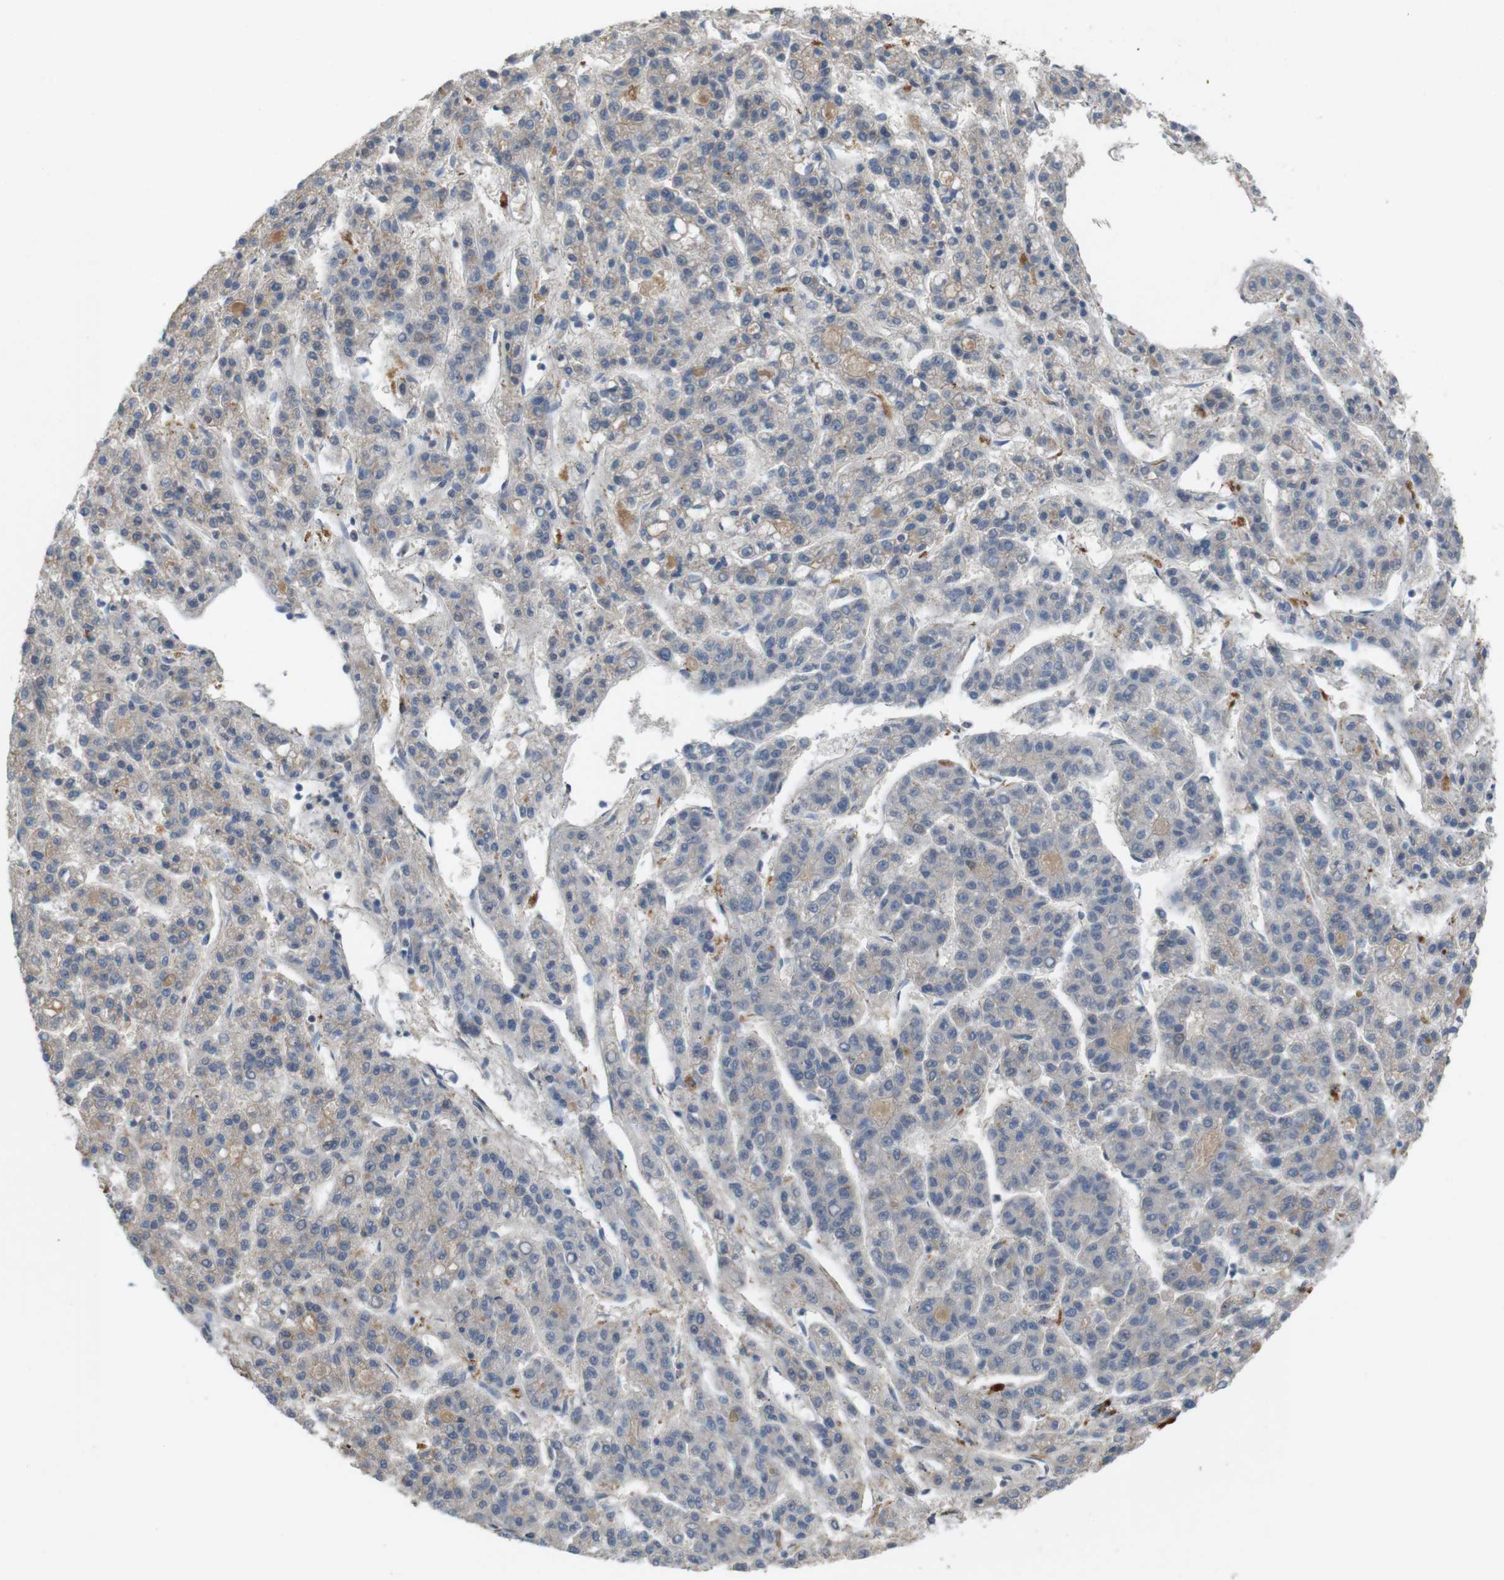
{"staining": {"intensity": "weak", "quantity": ">75%", "location": "cytoplasmic/membranous"}, "tissue": "liver cancer", "cell_type": "Tumor cells", "image_type": "cancer", "snomed": [{"axis": "morphology", "description": "Carcinoma, Hepatocellular, NOS"}, {"axis": "topography", "description": "Liver"}], "caption": "Brown immunohistochemical staining in human liver hepatocellular carcinoma displays weak cytoplasmic/membranous staining in approximately >75% of tumor cells. (DAB = brown stain, brightfield microscopy at high magnification).", "gene": "BVES", "patient": {"sex": "male", "age": 70}}